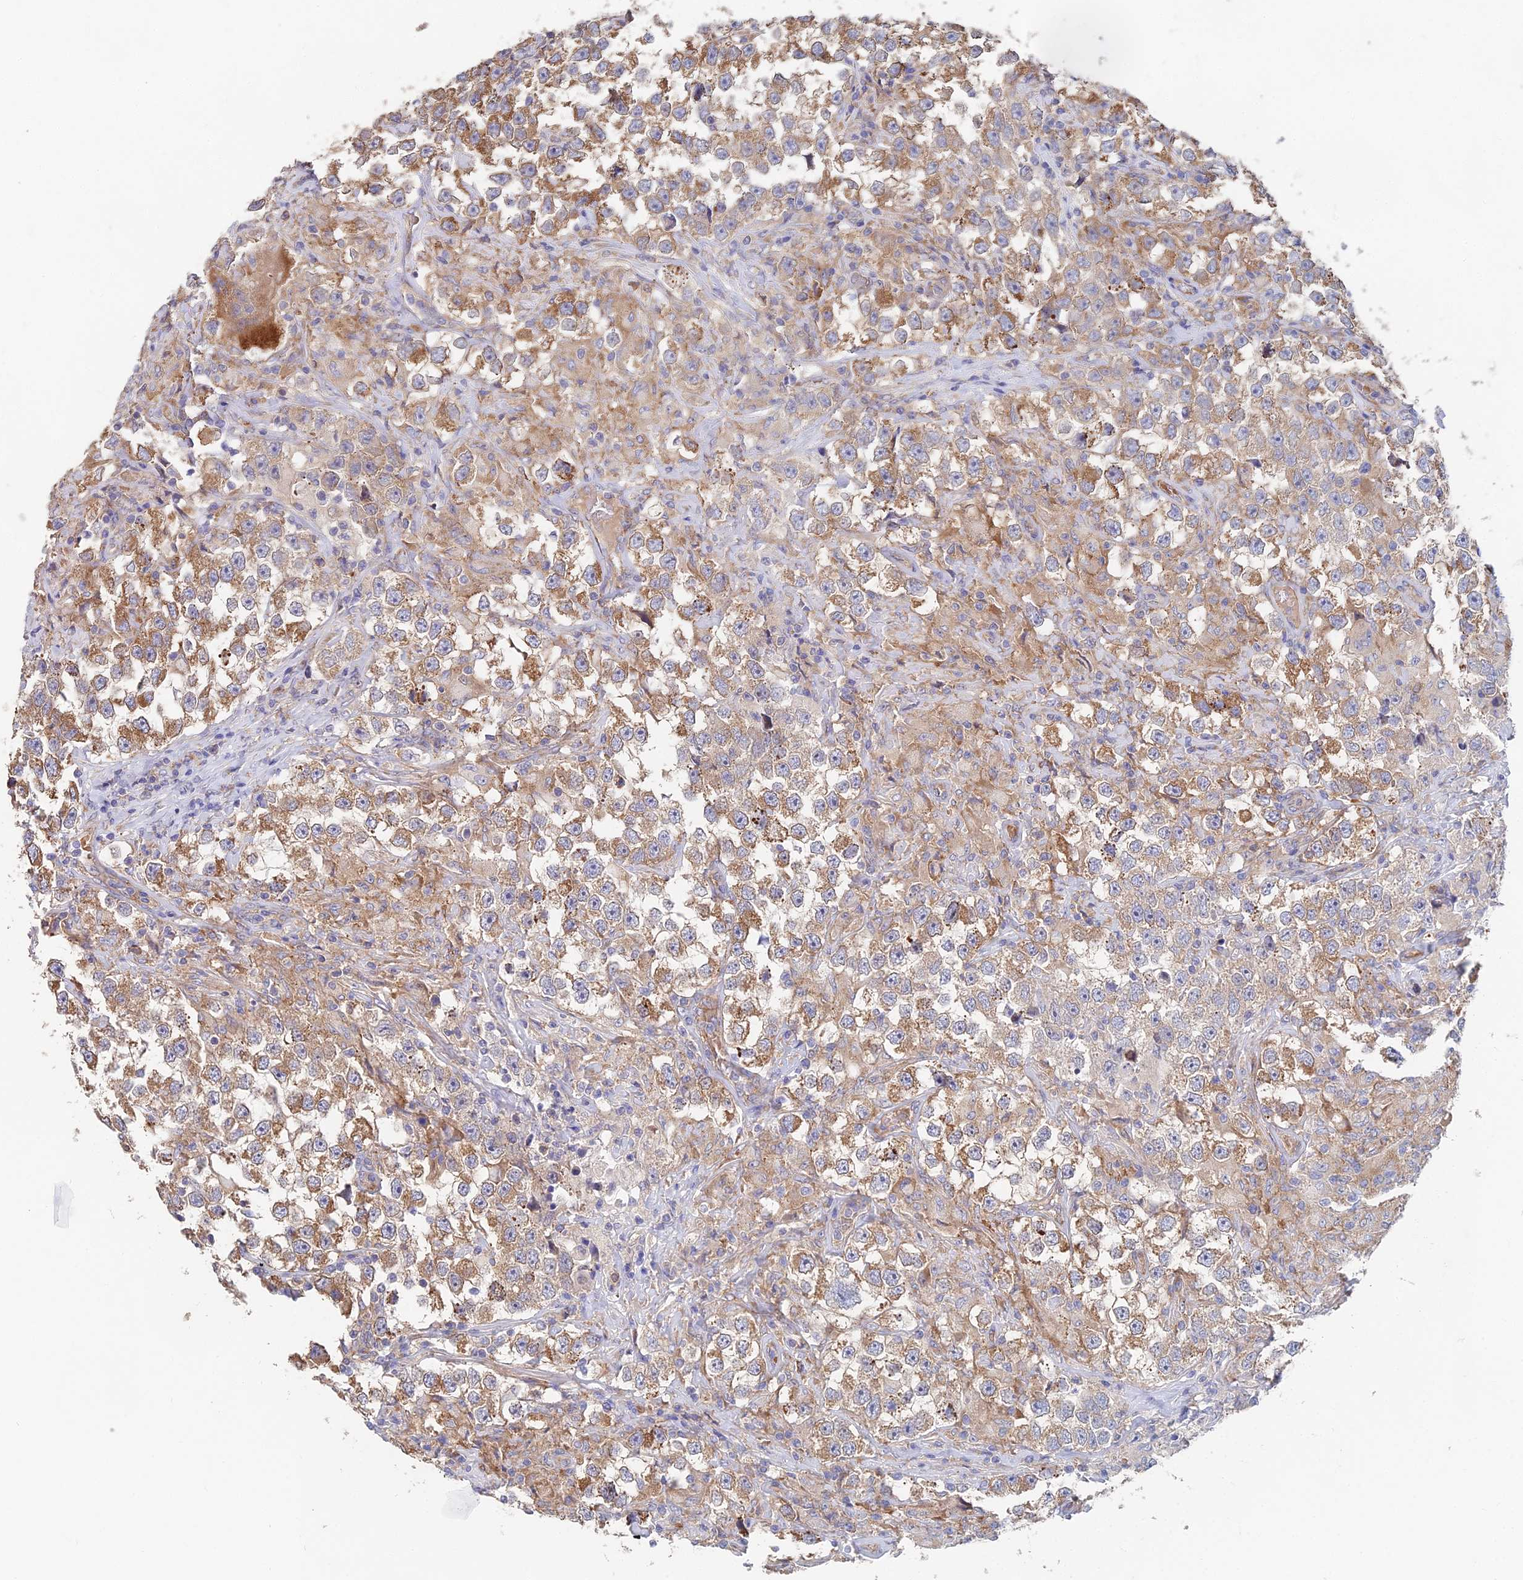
{"staining": {"intensity": "moderate", "quantity": ">75%", "location": "cytoplasmic/membranous"}, "tissue": "testis cancer", "cell_type": "Tumor cells", "image_type": "cancer", "snomed": [{"axis": "morphology", "description": "Seminoma, NOS"}, {"axis": "topography", "description": "Testis"}], "caption": "A brown stain labels moderate cytoplasmic/membranous expression of a protein in human testis cancer tumor cells.", "gene": "ELOF1", "patient": {"sex": "male", "age": 46}}